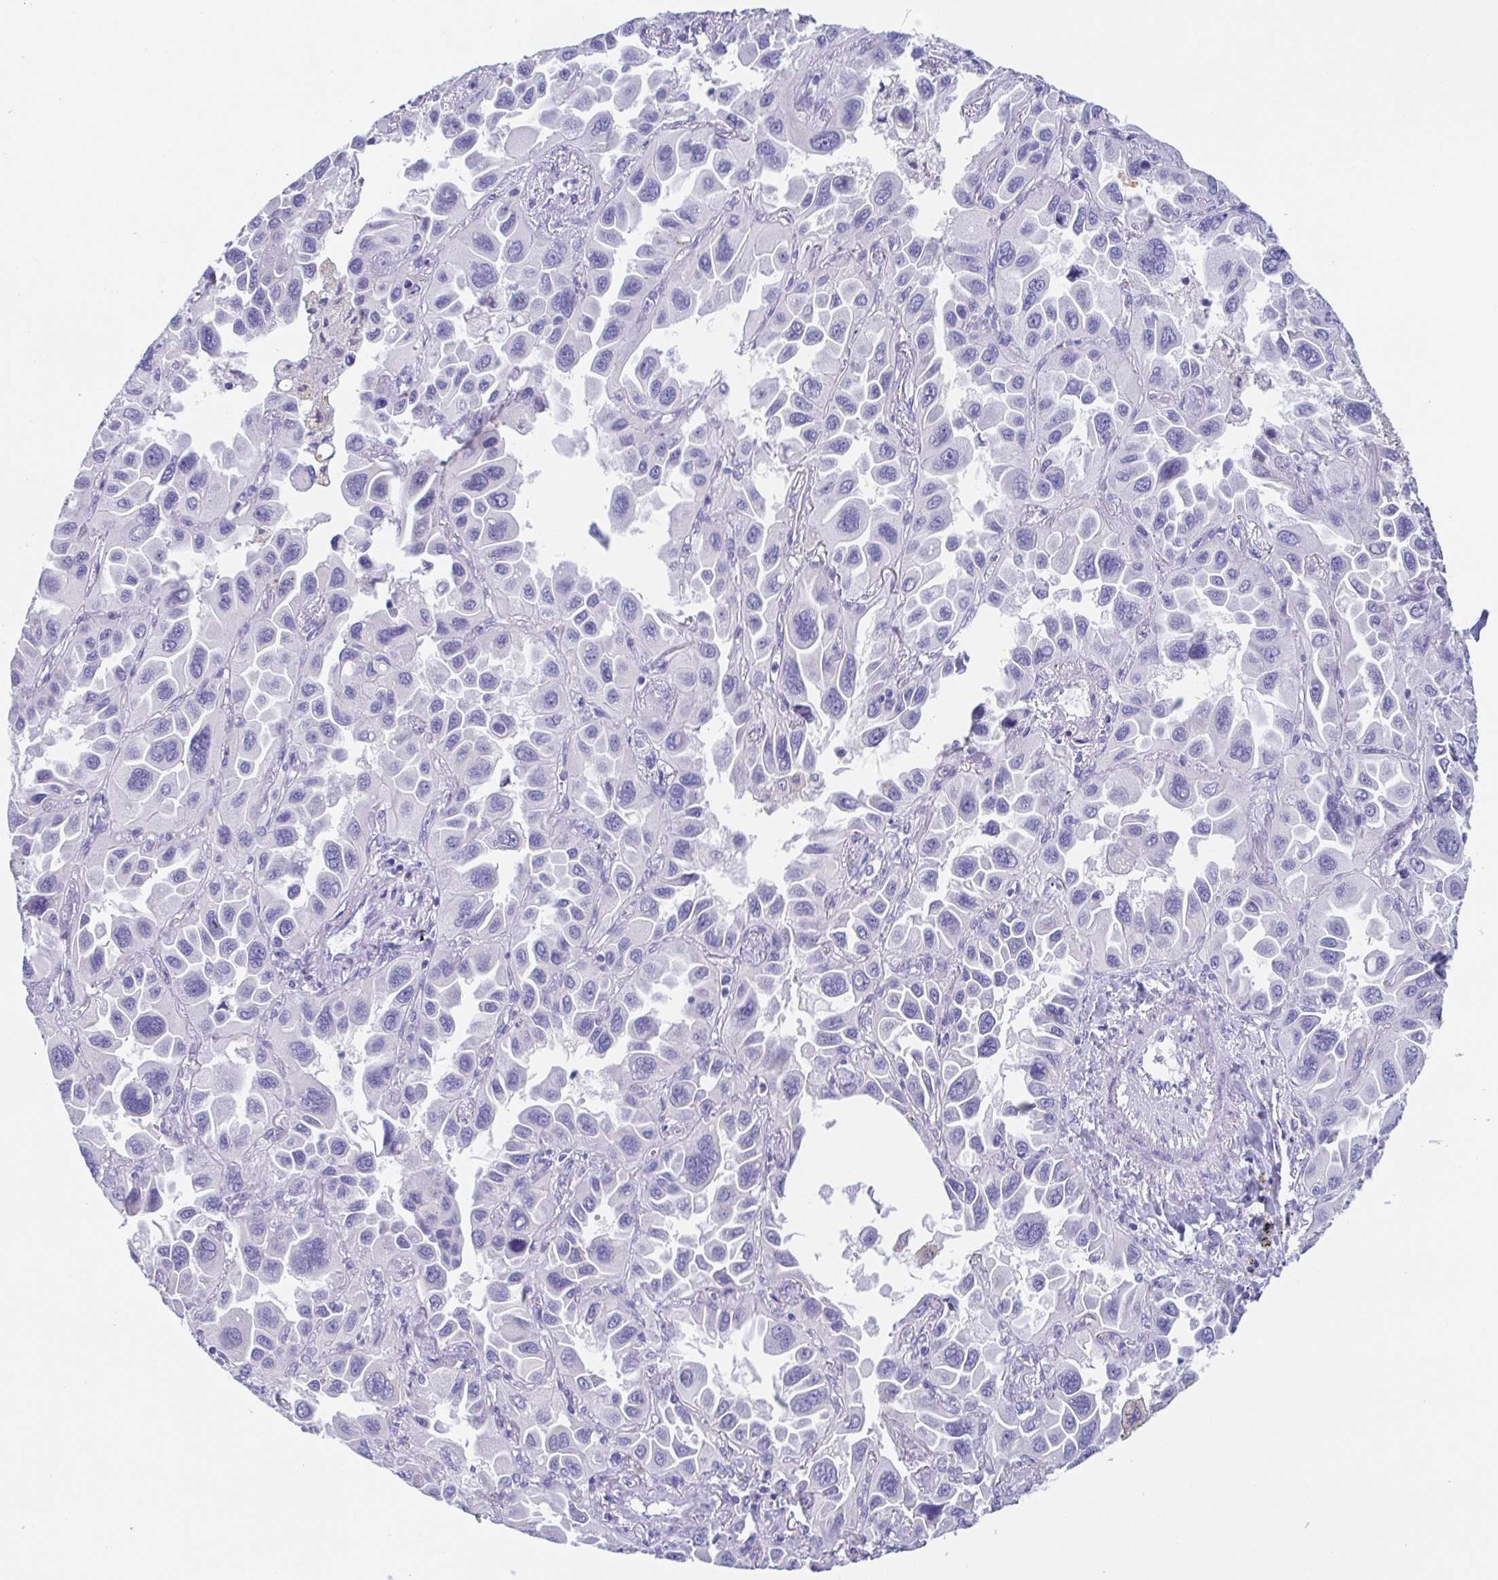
{"staining": {"intensity": "negative", "quantity": "none", "location": "none"}, "tissue": "lung cancer", "cell_type": "Tumor cells", "image_type": "cancer", "snomed": [{"axis": "morphology", "description": "Adenocarcinoma, NOS"}, {"axis": "topography", "description": "Lung"}], "caption": "DAB immunohistochemical staining of lung cancer (adenocarcinoma) displays no significant positivity in tumor cells. (DAB immunohistochemistry, high magnification).", "gene": "SCG3", "patient": {"sex": "male", "age": 64}}